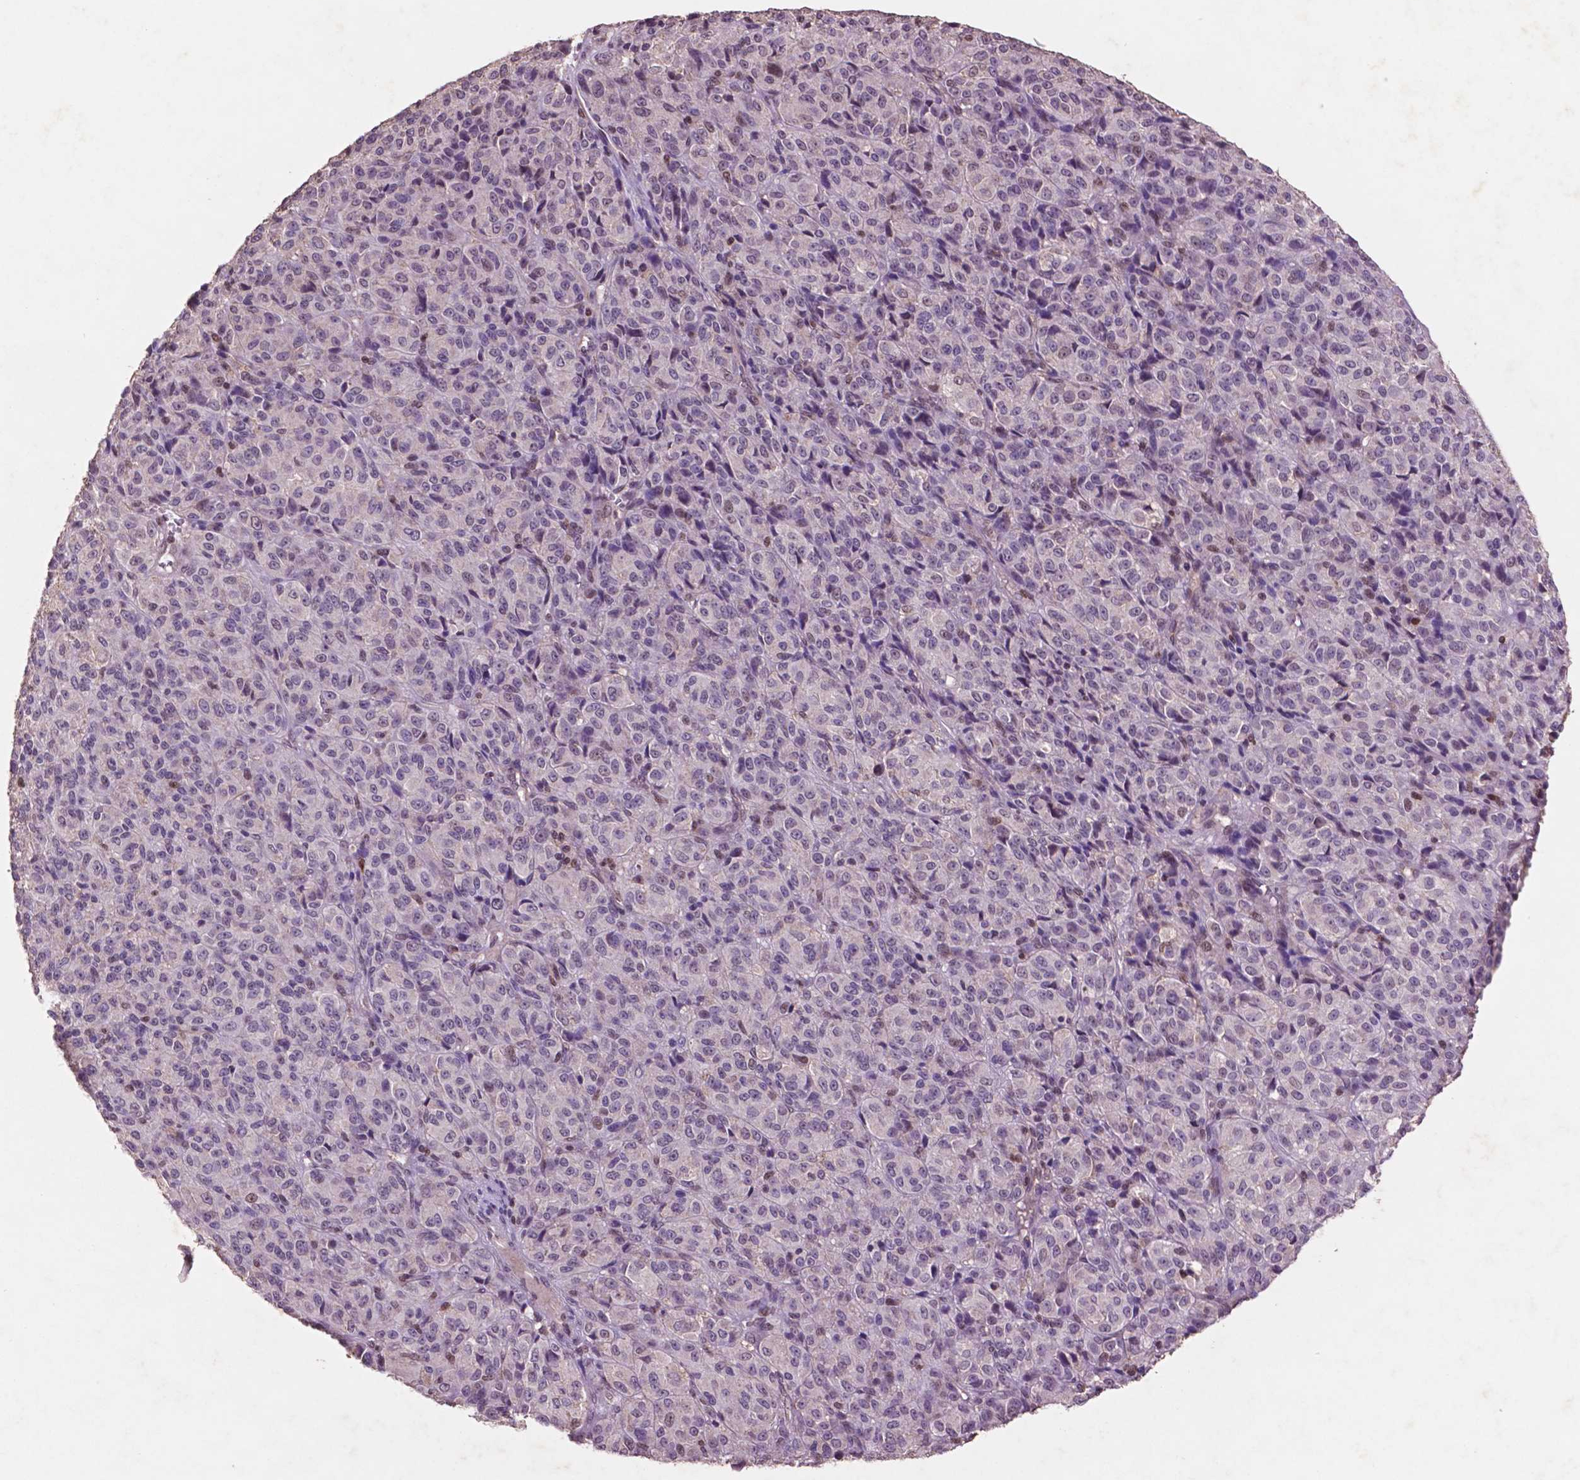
{"staining": {"intensity": "negative", "quantity": "none", "location": "none"}, "tissue": "melanoma", "cell_type": "Tumor cells", "image_type": "cancer", "snomed": [{"axis": "morphology", "description": "Malignant melanoma, Metastatic site"}, {"axis": "topography", "description": "Brain"}], "caption": "Melanoma stained for a protein using immunohistochemistry (IHC) demonstrates no positivity tumor cells.", "gene": "GLRX", "patient": {"sex": "female", "age": 56}}